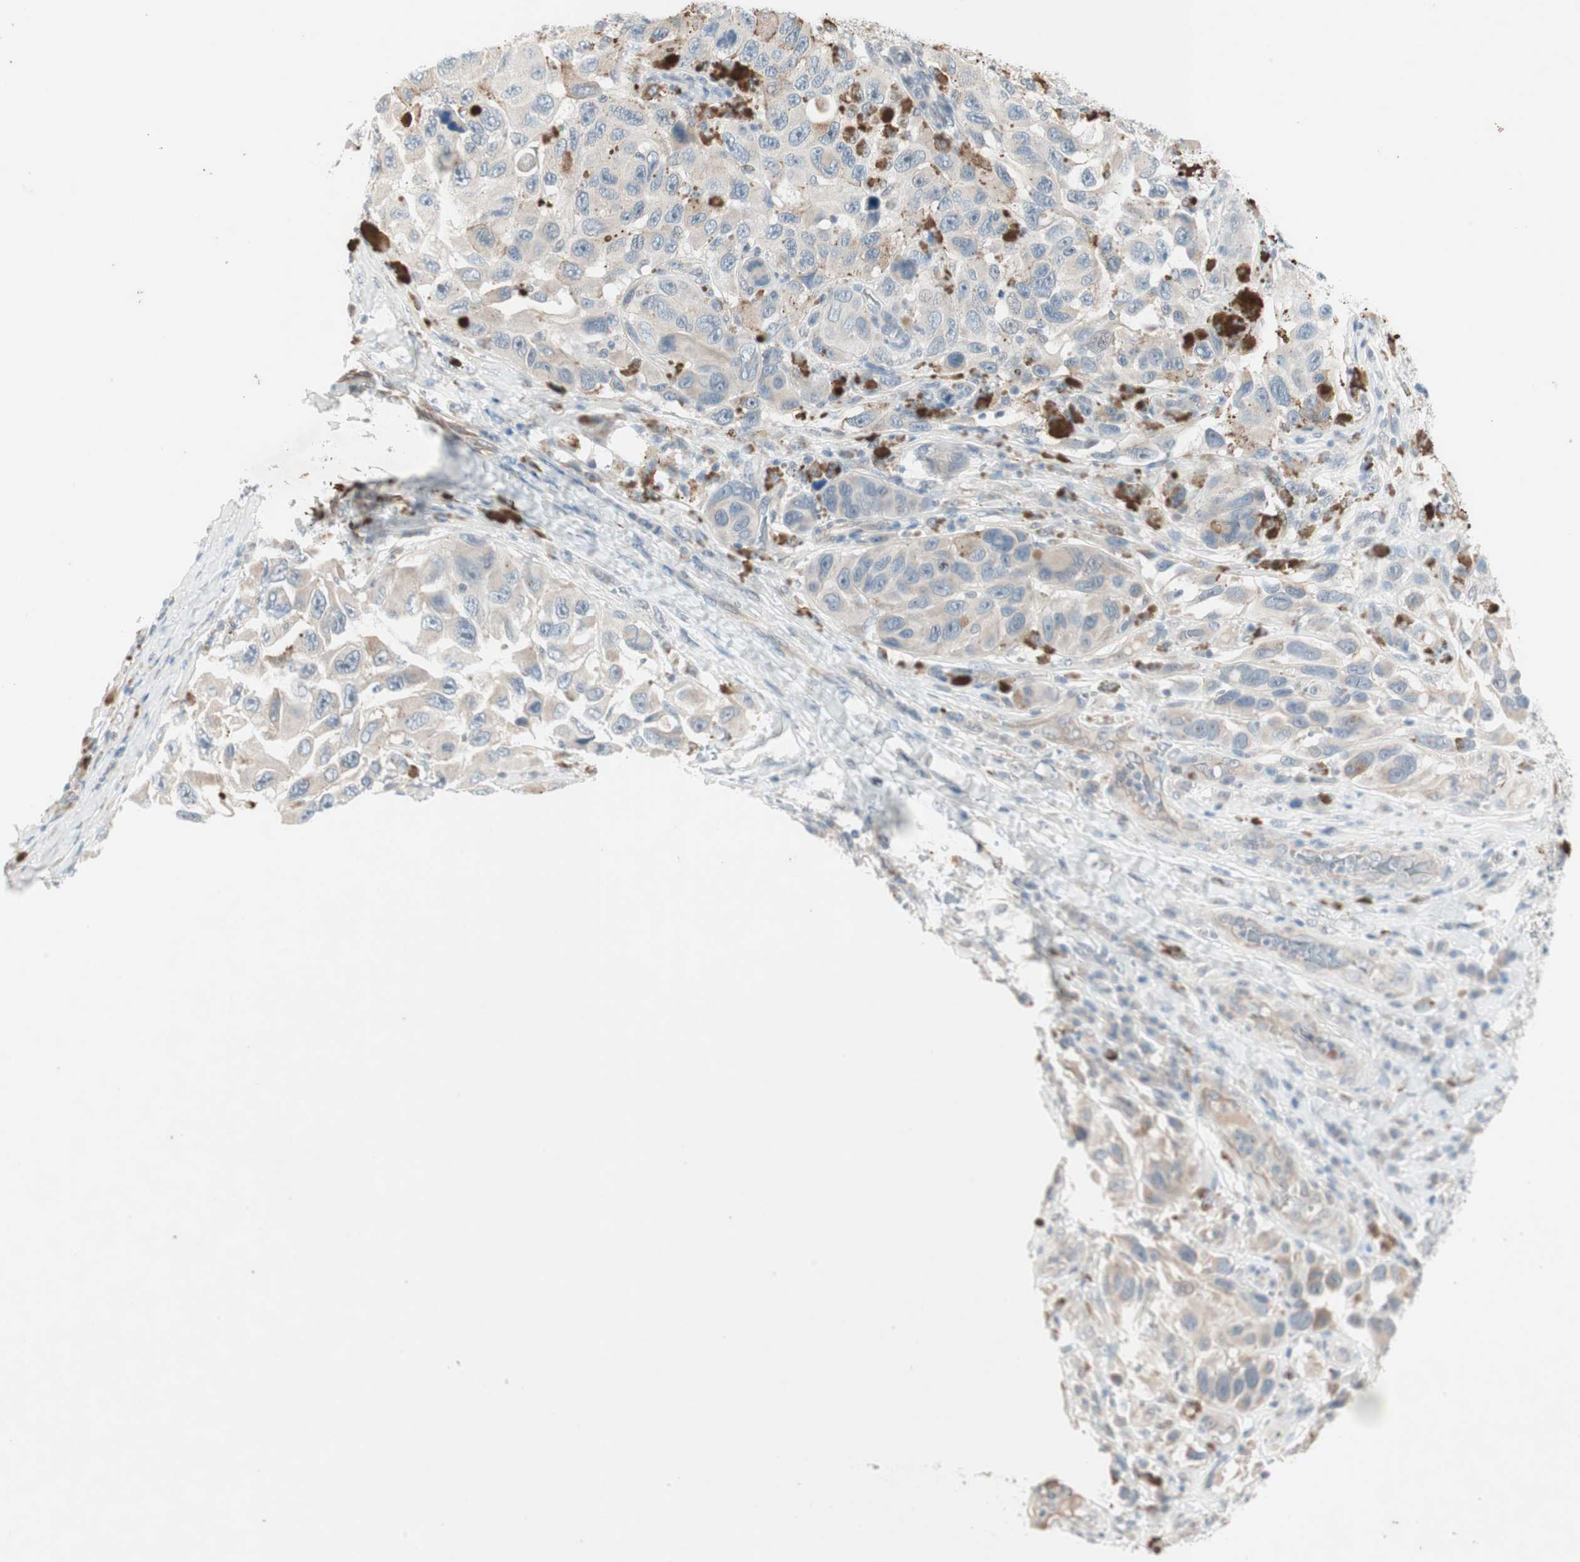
{"staining": {"intensity": "weak", "quantity": "25%-75%", "location": "cytoplasmic/membranous"}, "tissue": "melanoma", "cell_type": "Tumor cells", "image_type": "cancer", "snomed": [{"axis": "morphology", "description": "Malignant melanoma, NOS"}, {"axis": "topography", "description": "Skin"}], "caption": "The micrograph reveals immunohistochemical staining of malignant melanoma. There is weak cytoplasmic/membranous expression is seen in about 25%-75% of tumor cells.", "gene": "ITGB4", "patient": {"sex": "female", "age": 73}}